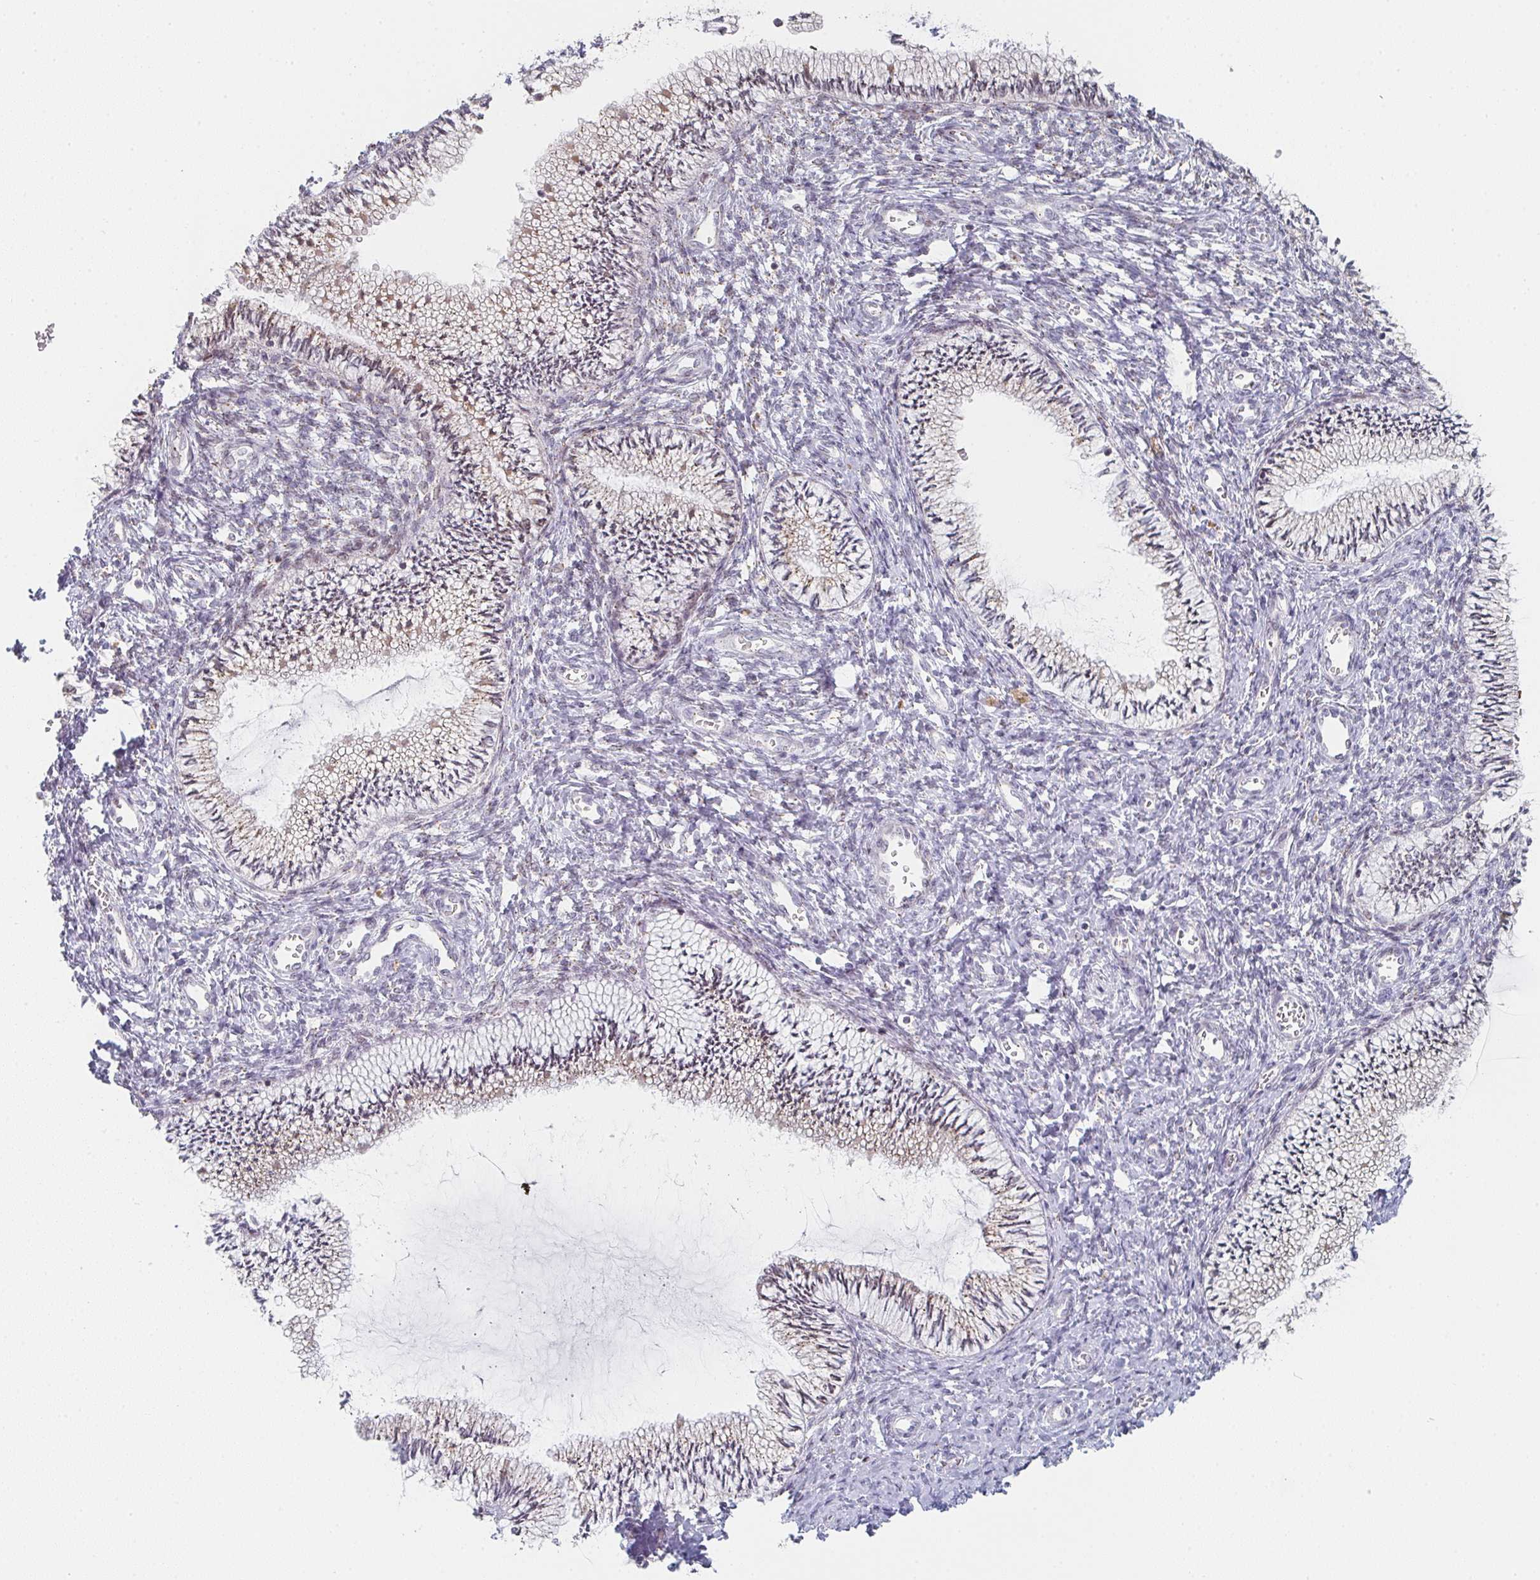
{"staining": {"intensity": "weak", "quantity": "25%-75%", "location": "cytoplasmic/membranous"}, "tissue": "cervix", "cell_type": "Glandular cells", "image_type": "normal", "snomed": [{"axis": "morphology", "description": "Normal tissue, NOS"}, {"axis": "topography", "description": "Cervix"}], "caption": "Weak cytoplasmic/membranous expression is appreciated in approximately 25%-75% of glandular cells in unremarkable cervix.", "gene": "ZNF526", "patient": {"sex": "female", "age": 24}}